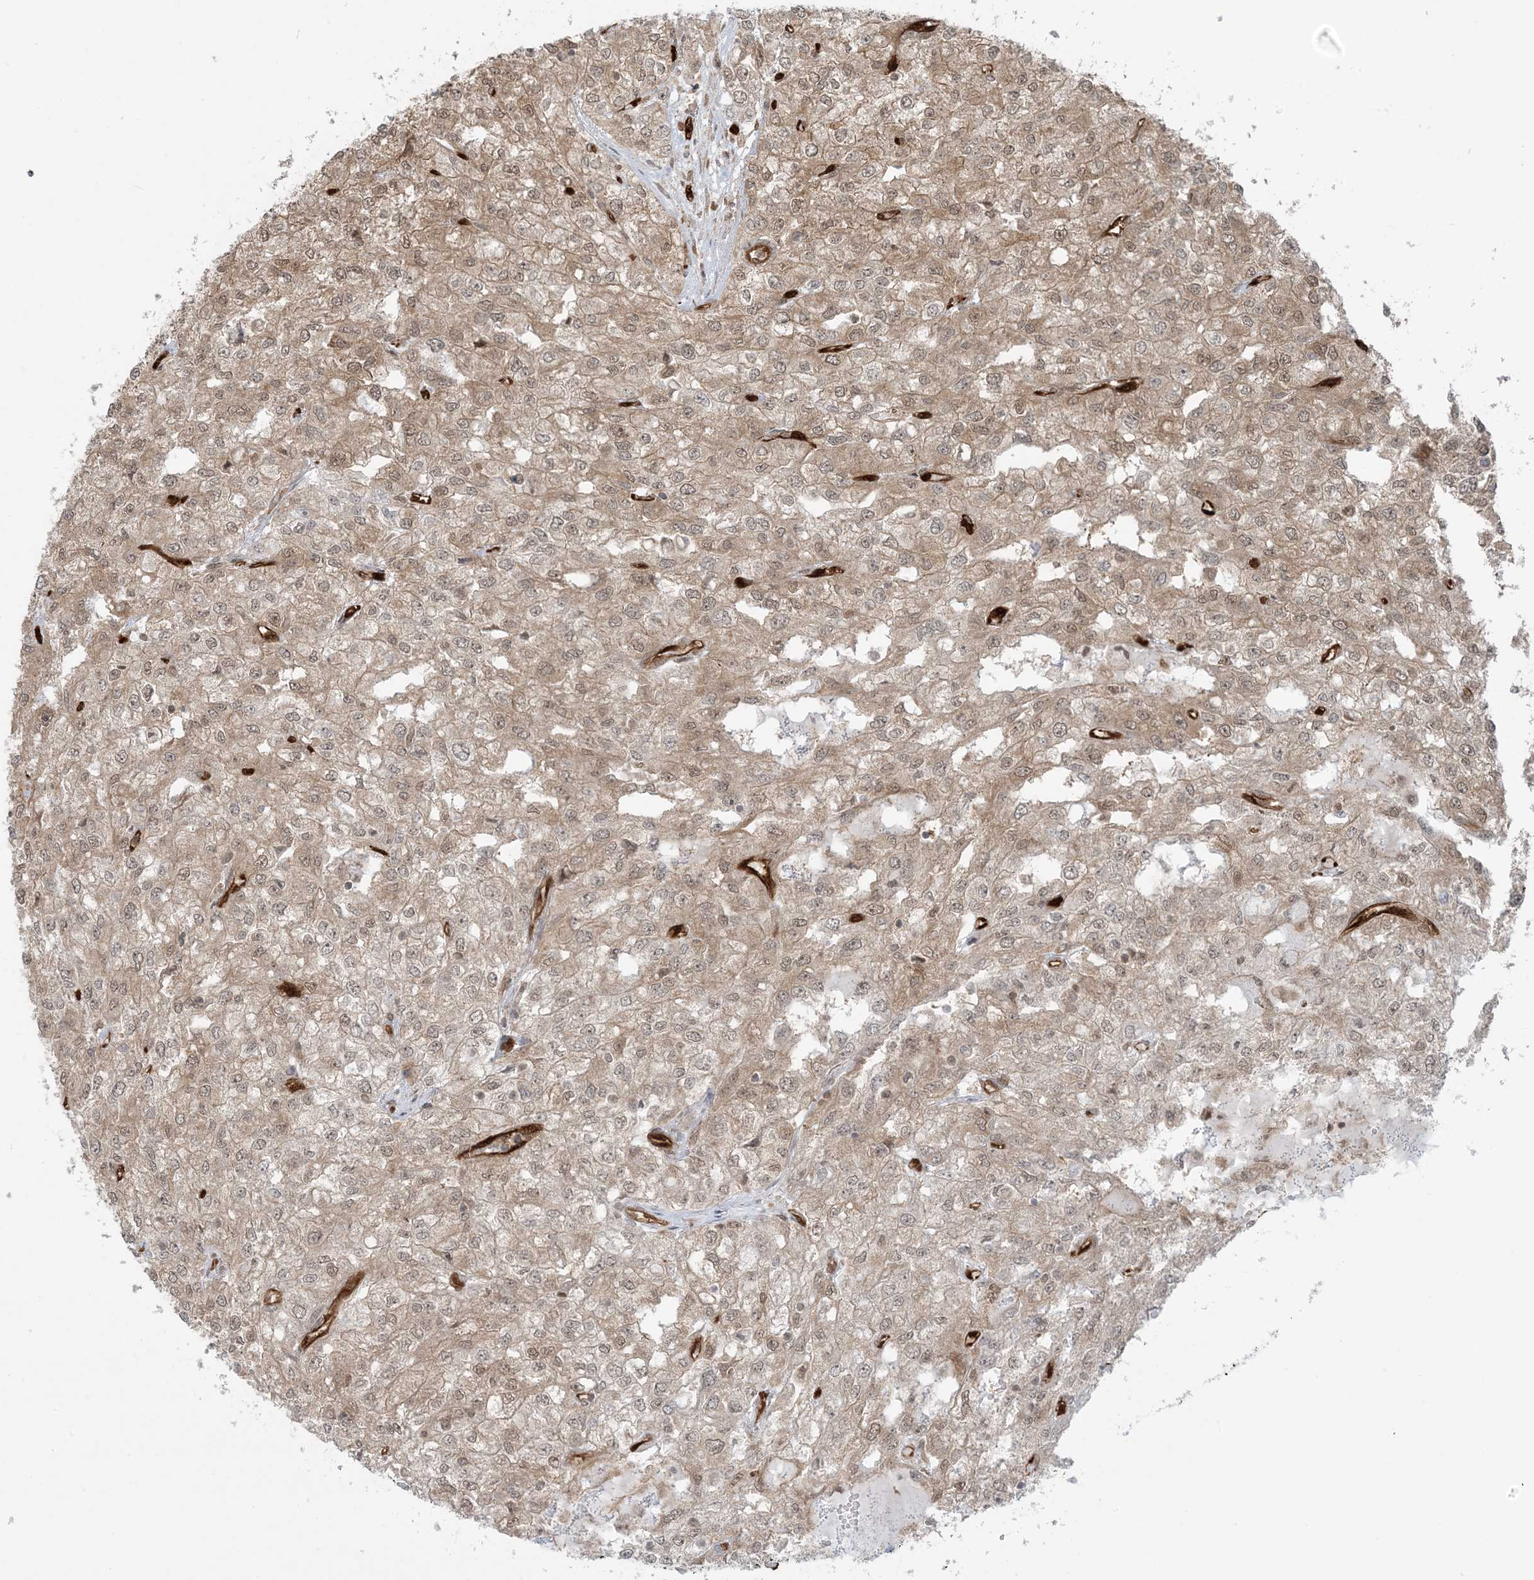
{"staining": {"intensity": "moderate", "quantity": ">75%", "location": "cytoplasmic/membranous,nuclear"}, "tissue": "renal cancer", "cell_type": "Tumor cells", "image_type": "cancer", "snomed": [{"axis": "morphology", "description": "Adenocarcinoma, NOS"}, {"axis": "topography", "description": "Kidney"}], "caption": "Adenocarcinoma (renal) stained for a protein (brown) shows moderate cytoplasmic/membranous and nuclear positive expression in approximately >75% of tumor cells.", "gene": "PPM1F", "patient": {"sex": "female", "age": 54}}